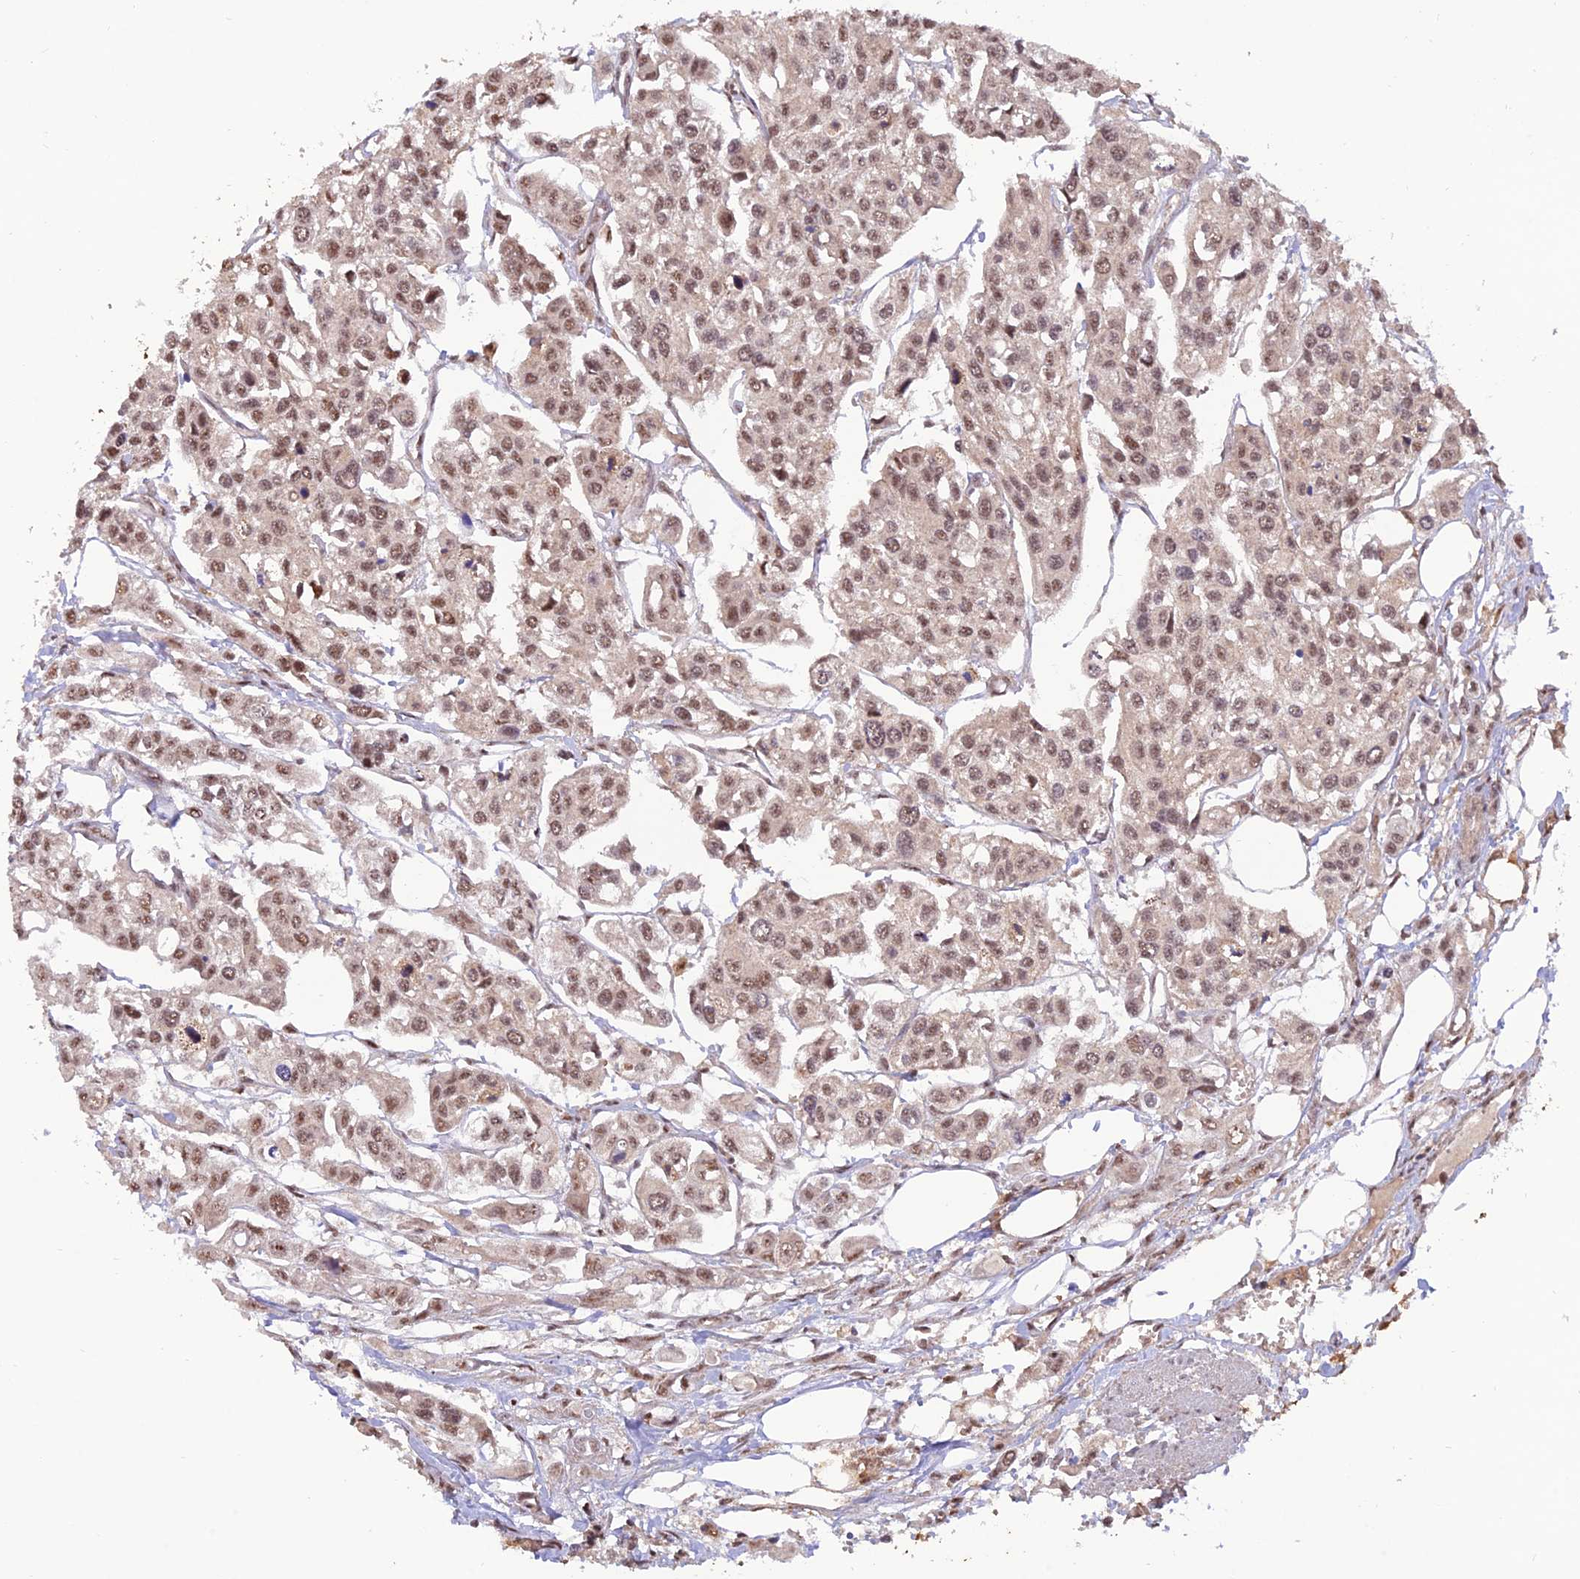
{"staining": {"intensity": "moderate", "quantity": ">75%", "location": "nuclear"}, "tissue": "urothelial cancer", "cell_type": "Tumor cells", "image_type": "cancer", "snomed": [{"axis": "morphology", "description": "Urothelial carcinoma, High grade"}, {"axis": "topography", "description": "Urinary bladder"}], "caption": "A high-resolution image shows IHC staining of high-grade urothelial carcinoma, which reveals moderate nuclear expression in about >75% of tumor cells. Immunohistochemistry (ihc) stains the protein in brown and the nuclei are stained blue.", "gene": "REV1", "patient": {"sex": "male", "age": 67}}